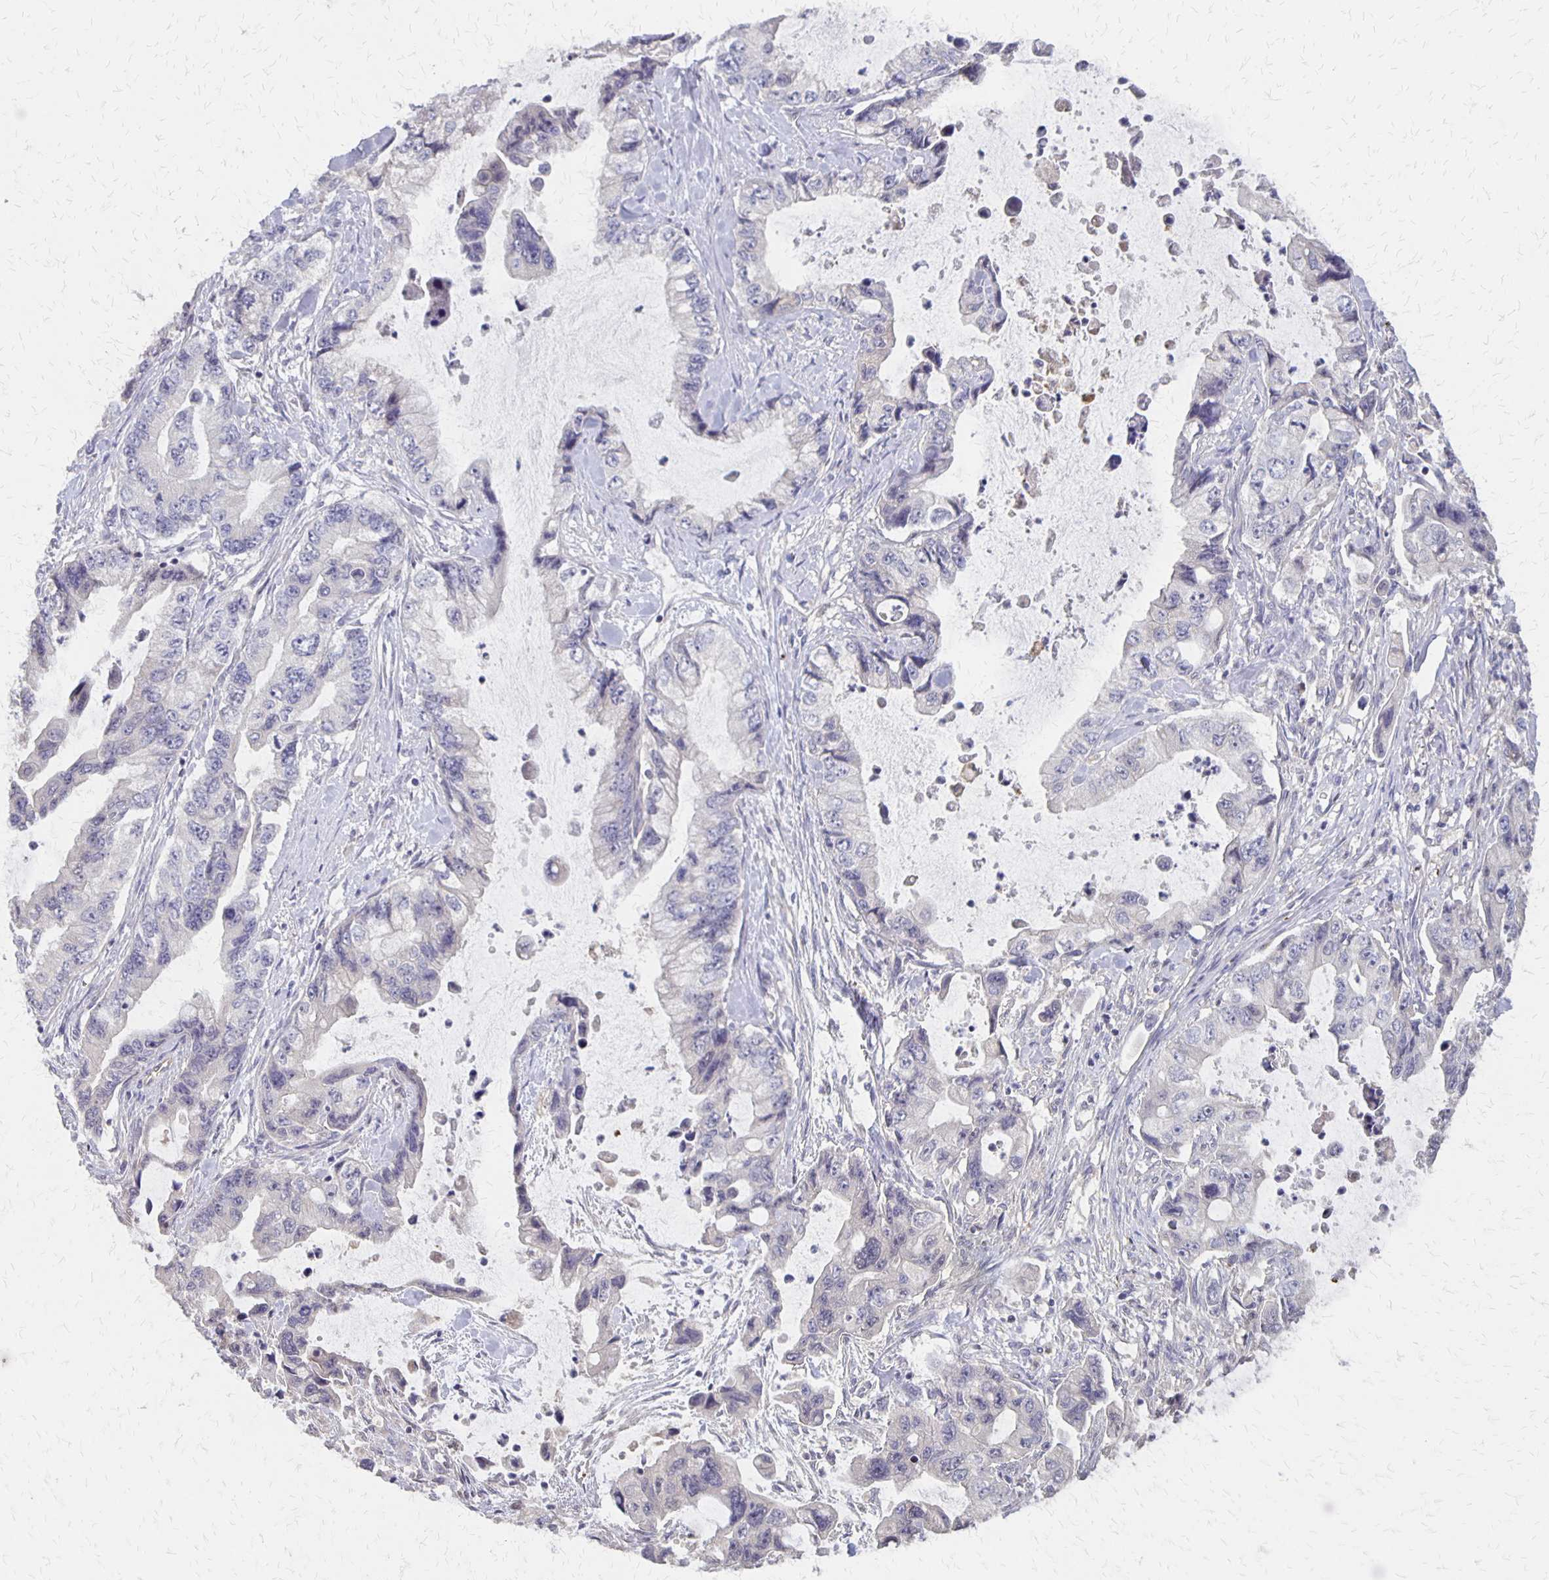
{"staining": {"intensity": "negative", "quantity": "none", "location": "none"}, "tissue": "stomach cancer", "cell_type": "Tumor cells", "image_type": "cancer", "snomed": [{"axis": "morphology", "description": "Adenocarcinoma, NOS"}, {"axis": "topography", "description": "Pancreas"}, {"axis": "topography", "description": "Stomach, upper"}, {"axis": "topography", "description": "Stomach"}], "caption": "High magnification brightfield microscopy of stomach adenocarcinoma stained with DAB (3,3'-diaminobenzidine) (brown) and counterstained with hematoxylin (blue): tumor cells show no significant expression.", "gene": "NOG", "patient": {"sex": "male", "age": 77}}